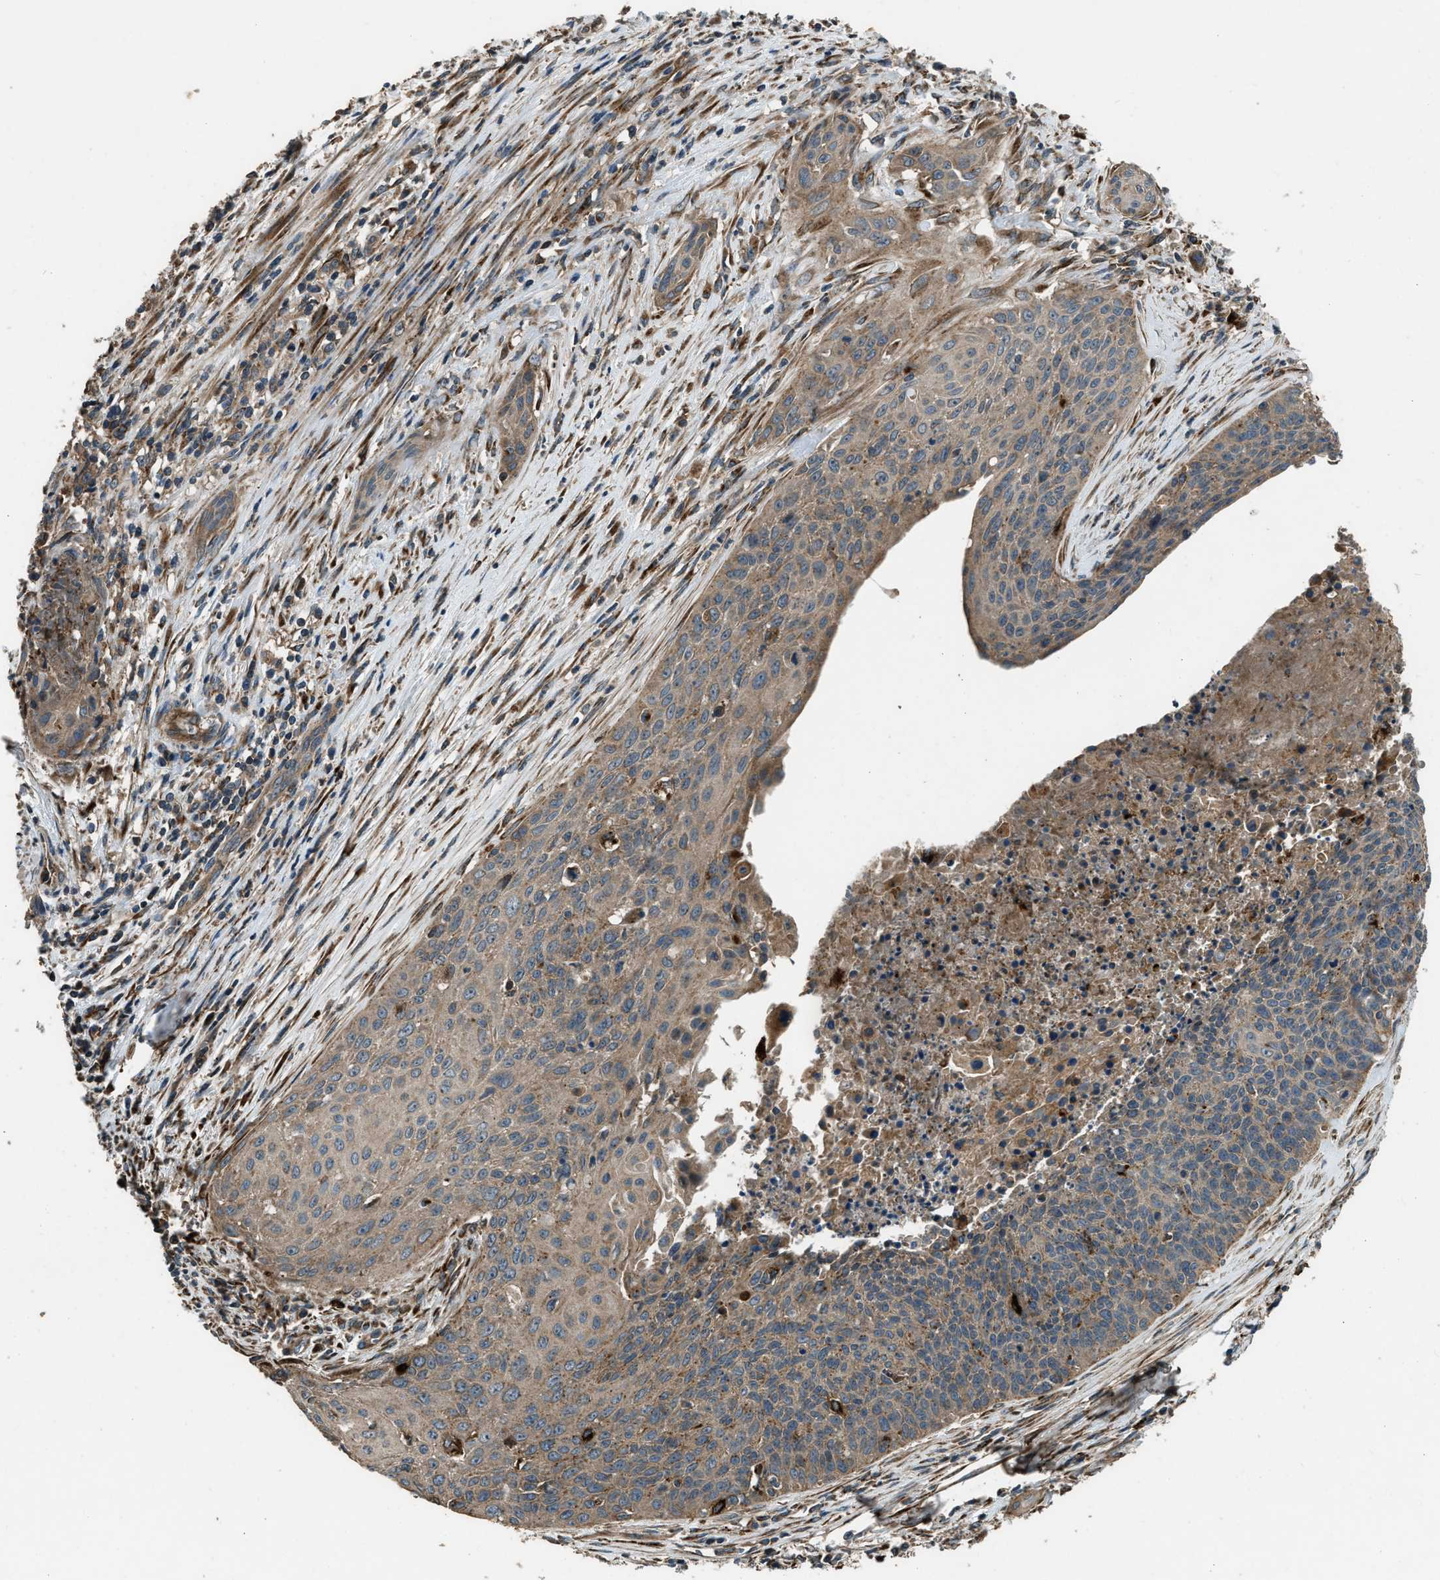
{"staining": {"intensity": "weak", "quantity": ">75%", "location": "cytoplasmic/membranous"}, "tissue": "cervical cancer", "cell_type": "Tumor cells", "image_type": "cancer", "snomed": [{"axis": "morphology", "description": "Squamous cell carcinoma, NOS"}, {"axis": "topography", "description": "Cervix"}], "caption": "Immunohistochemistry (IHC) (DAB) staining of cervical cancer (squamous cell carcinoma) displays weak cytoplasmic/membranous protein expression in approximately >75% of tumor cells.", "gene": "GGH", "patient": {"sex": "female", "age": 55}}